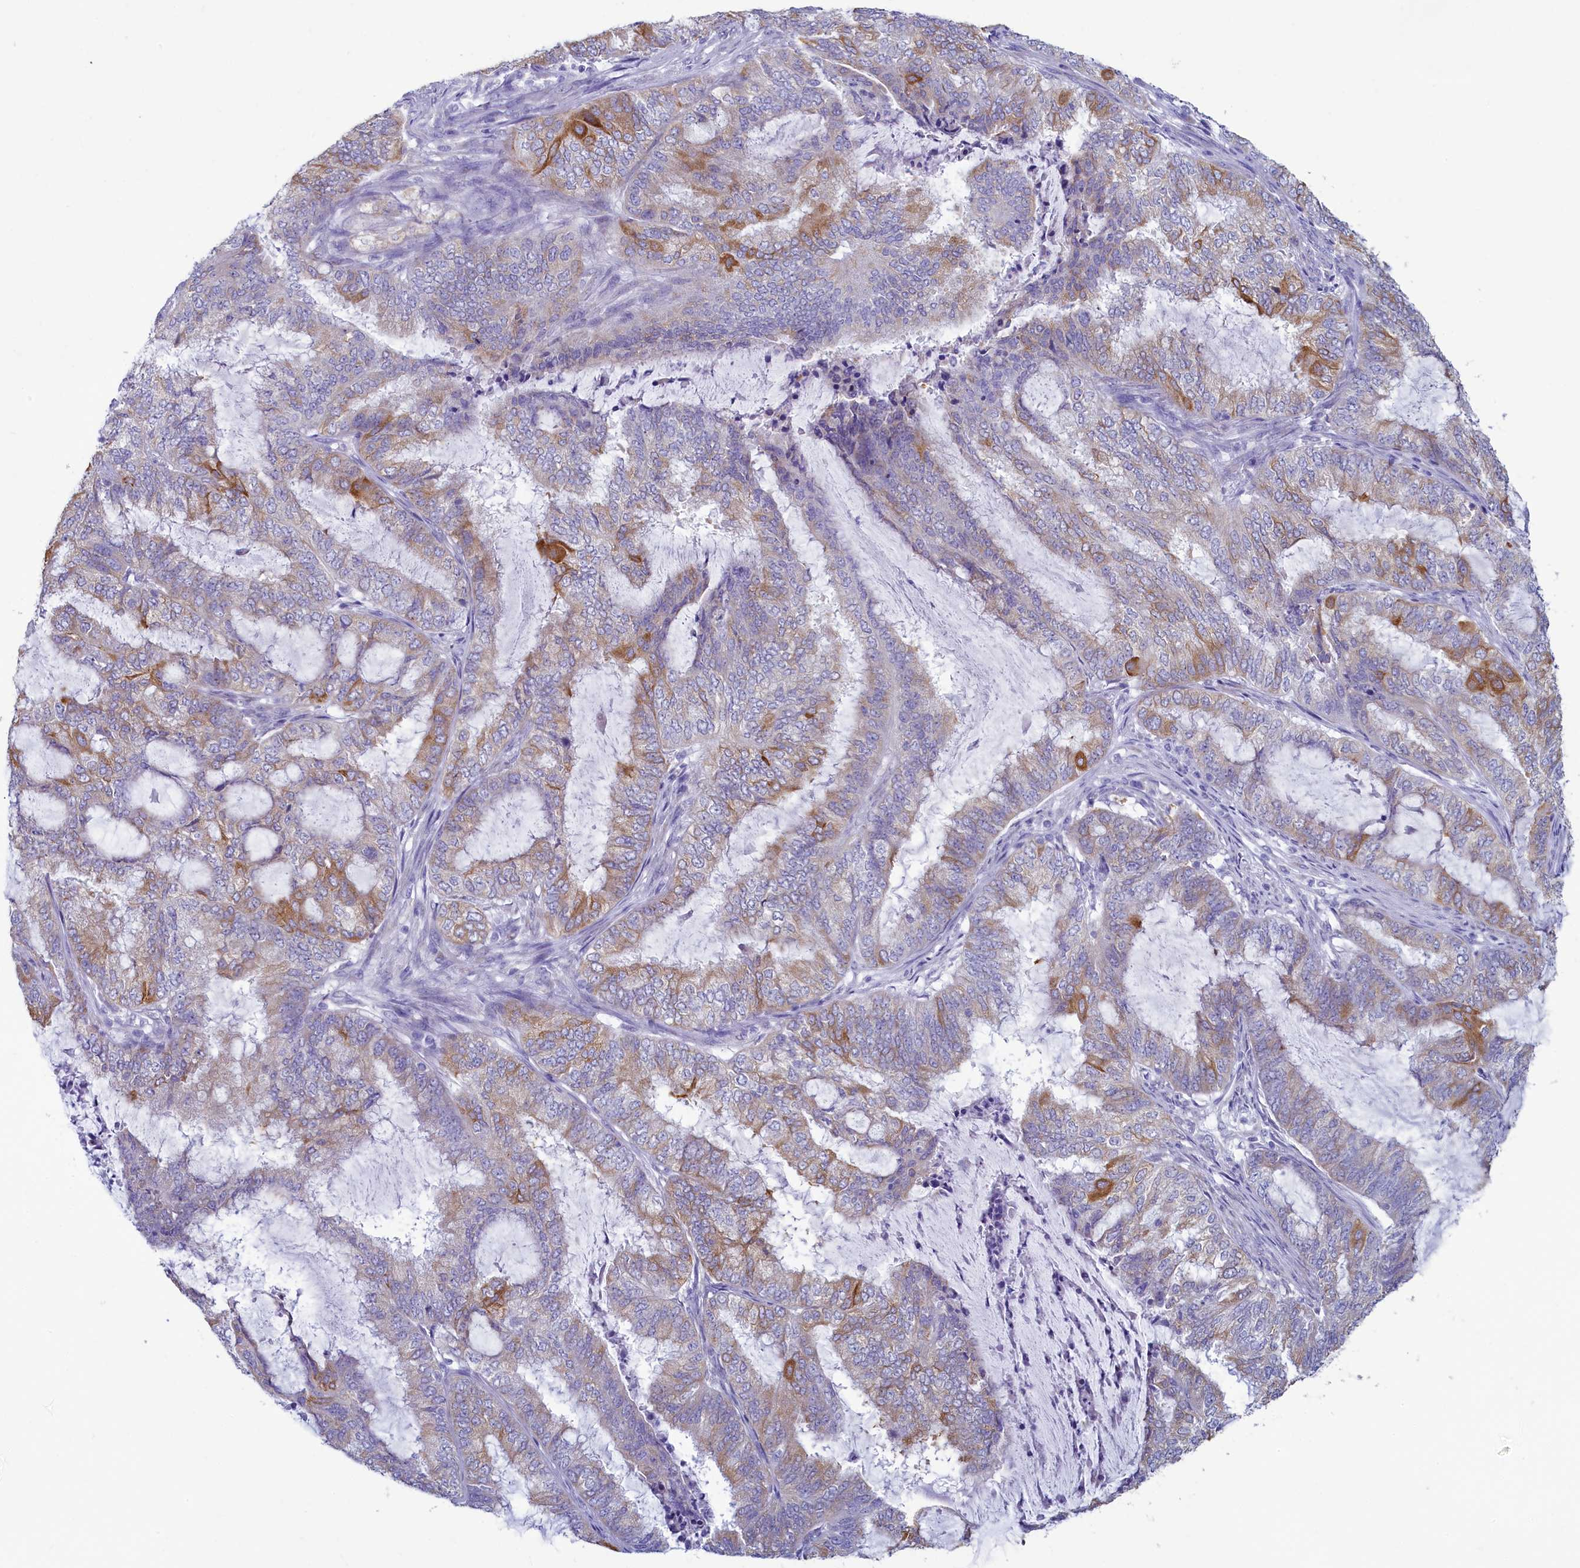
{"staining": {"intensity": "moderate", "quantity": "<25%", "location": "cytoplasmic/membranous"}, "tissue": "endometrial cancer", "cell_type": "Tumor cells", "image_type": "cancer", "snomed": [{"axis": "morphology", "description": "Adenocarcinoma, NOS"}, {"axis": "topography", "description": "Endometrium"}], "caption": "Tumor cells demonstrate low levels of moderate cytoplasmic/membranous positivity in about <25% of cells in adenocarcinoma (endometrial).", "gene": "SKA3", "patient": {"sex": "female", "age": 51}}